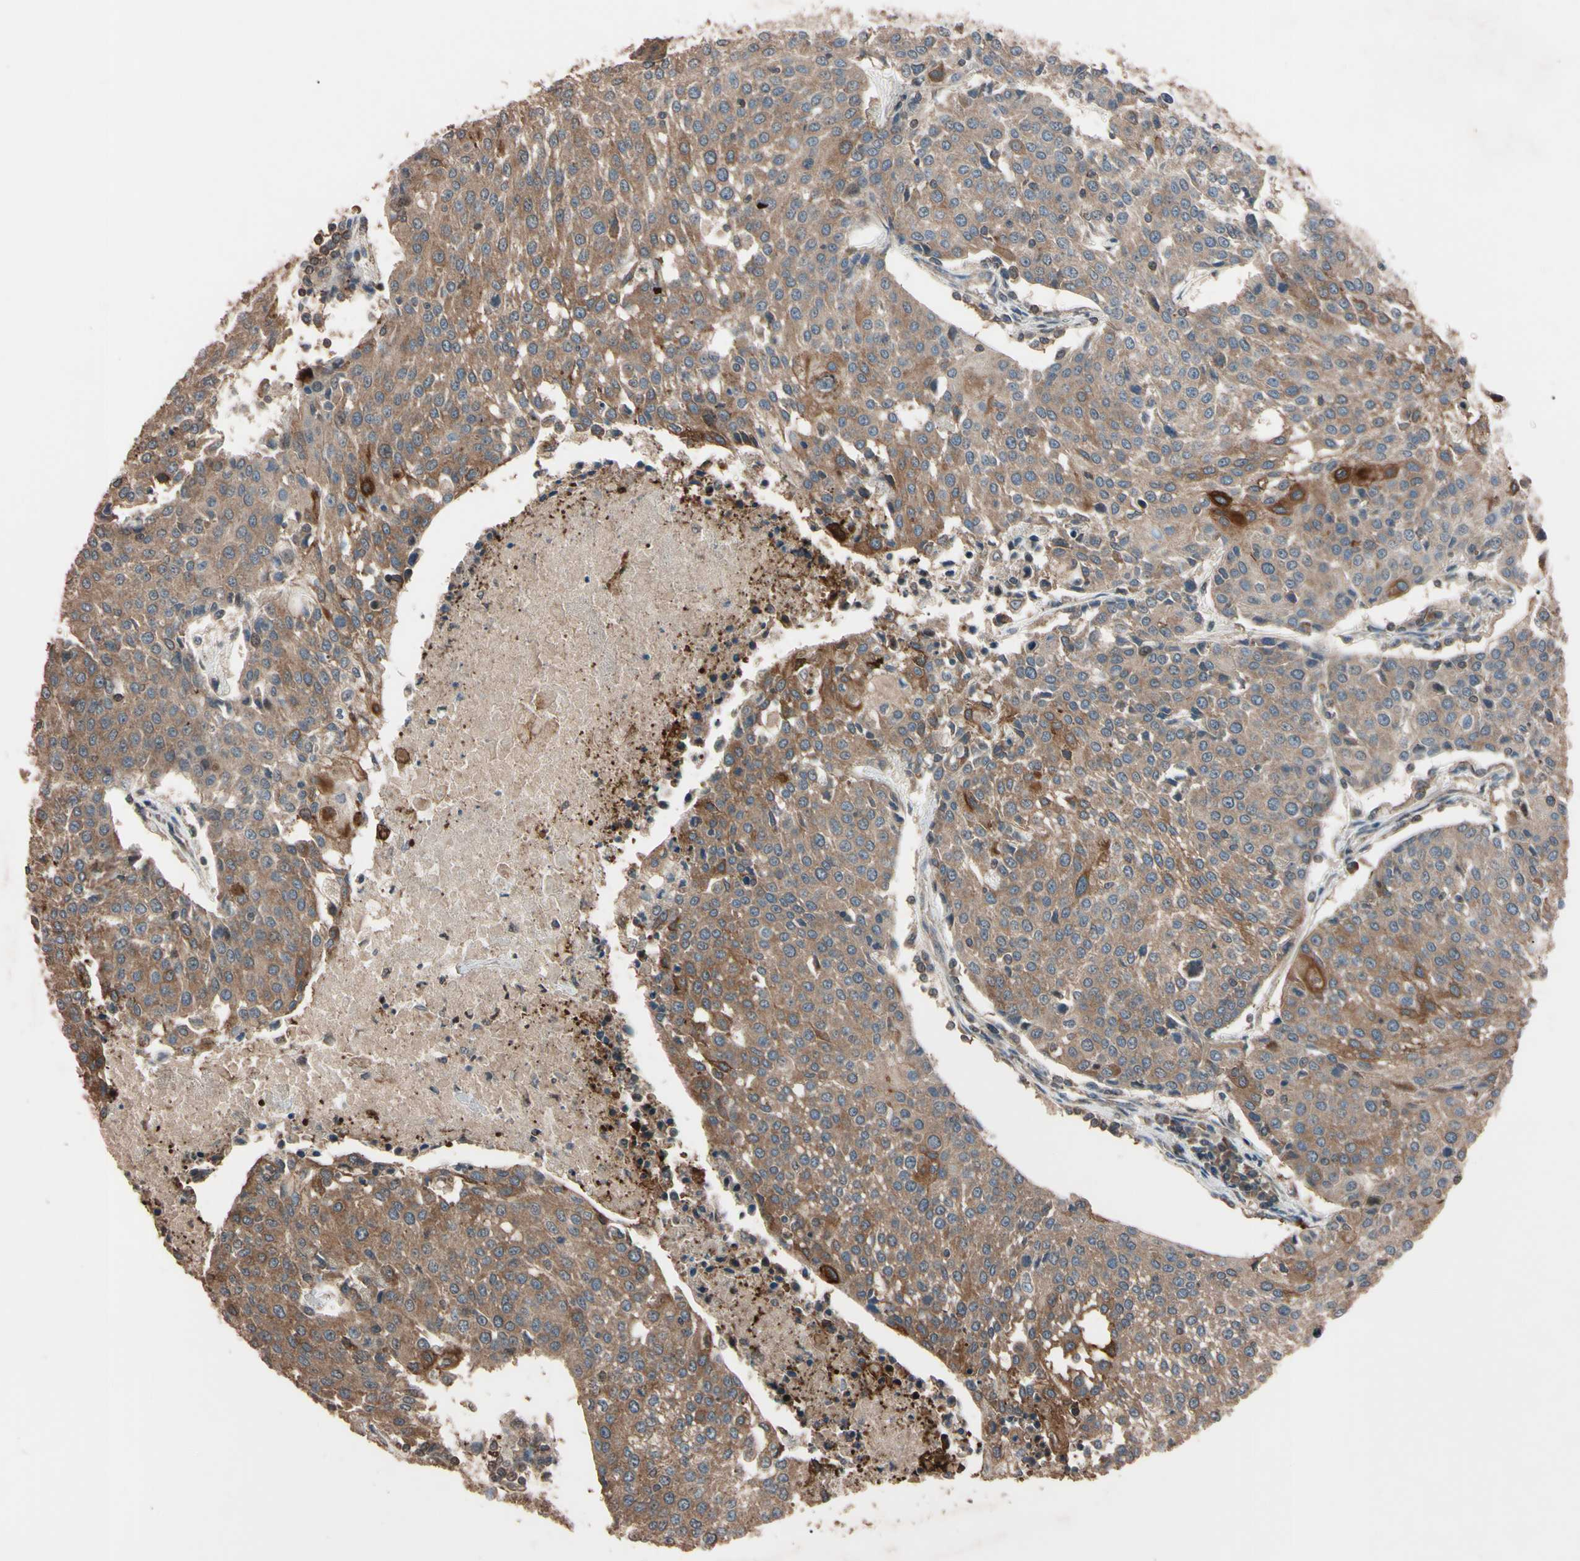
{"staining": {"intensity": "moderate", "quantity": "<25%", "location": "cytoplasmic/membranous"}, "tissue": "urothelial cancer", "cell_type": "Tumor cells", "image_type": "cancer", "snomed": [{"axis": "morphology", "description": "Urothelial carcinoma, High grade"}, {"axis": "topography", "description": "Urinary bladder"}], "caption": "Immunohistochemistry (IHC) photomicrograph of human urothelial cancer stained for a protein (brown), which displays low levels of moderate cytoplasmic/membranous expression in about <25% of tumor cells.", "gene": "TNFRSF1A", "patient": {"sex": "female", "age": 85}}